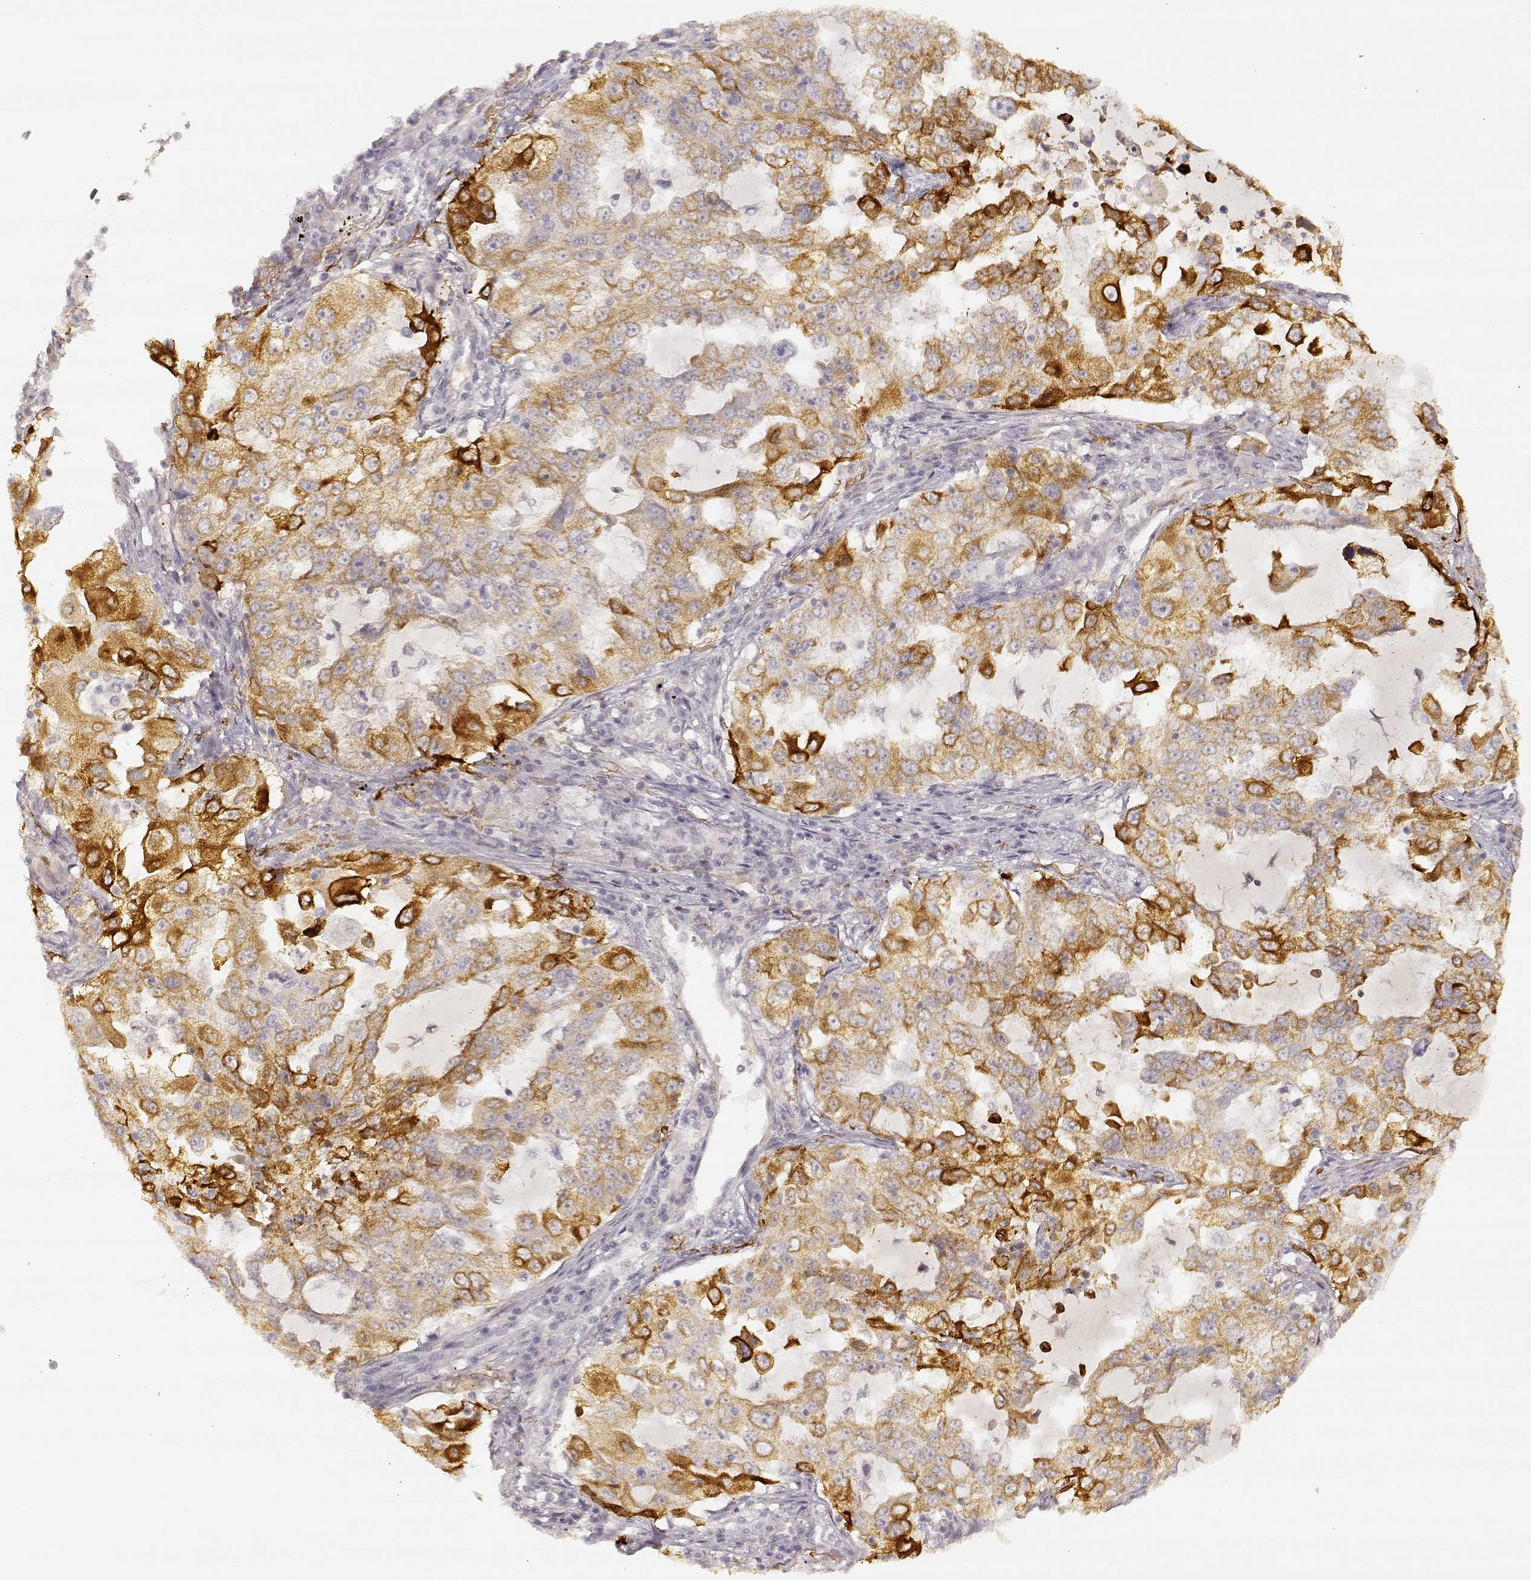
{"staining": {"intensity": "strong", "quantity": ">75%", "location": "cytoplasmic/membranous"}, "tissue": "lung cancer", "cell_type": "Tumor cells", "image_type": "cancer", "snomed": [{"axis": "morphology", "description": "Adenocarcinoma, NOS"}, {"axis": "topography", "description": "Lung"}], "caption": "Approximately >75% of tumor cells in human lung cancer (adenocarcinoma) reveal strong cytoplasmic/membranous protein staining as visualized by brown immunohistochemical staining.", "gene": "LAMC2", "patient": {"sex": "female", "age": 61}}